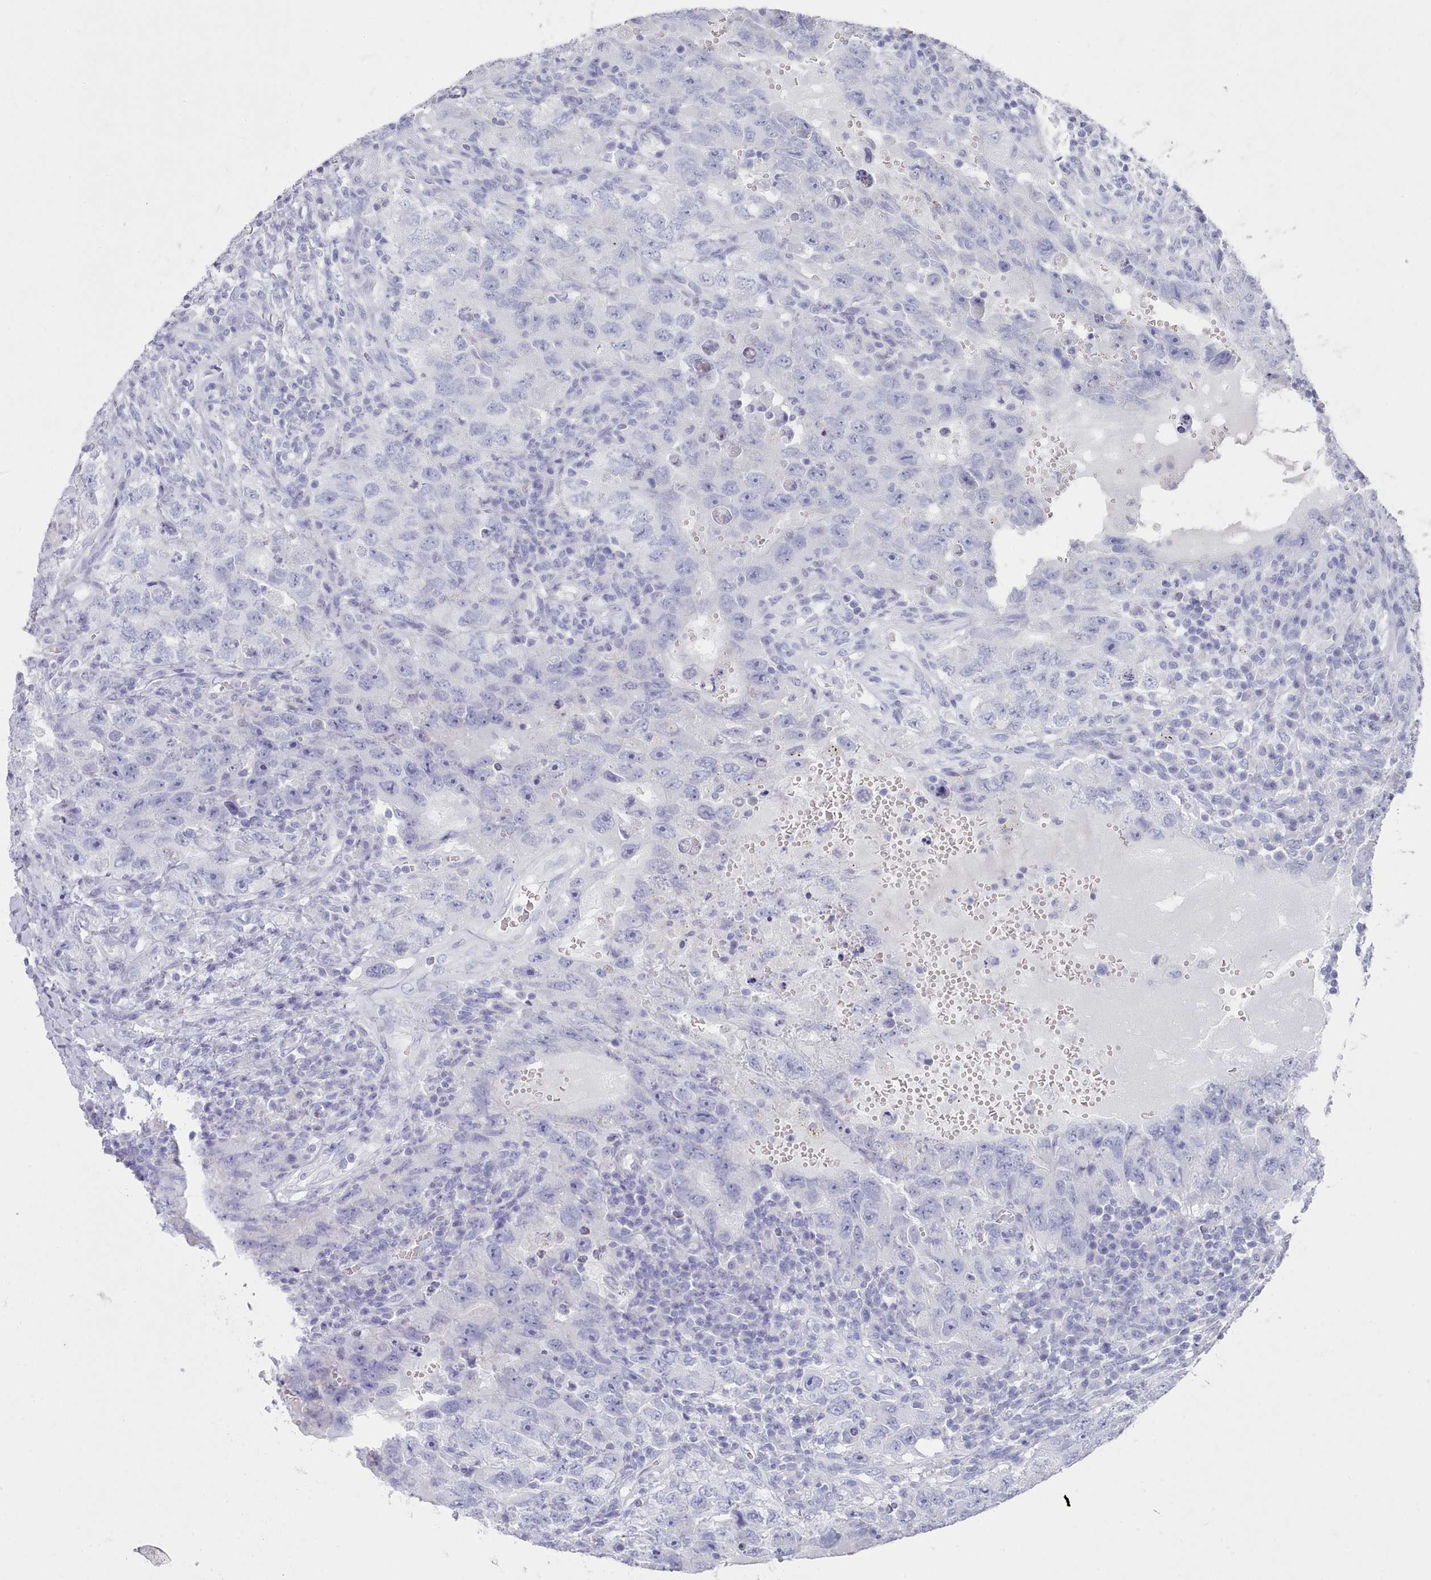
{"staining": {"intensity": "negative", "quantity": "none", "location": "none"}, "tissue": "testis cancer", "cell_type": "Tumor cells", "image_type": "cancer", "snomed": [{"axis": "morphology", "description": "Carcinoma, Embryonal, NOS"}, {"axis": "topography", "description": "Testis"}], "caption": "The immunohistochemistry photomicrograph has no significant positivity in tumor cells of testis embryonal carcinoma tissue.", "gene": "LRRC37A", "patient": {"sex": "male", "age": 26}}